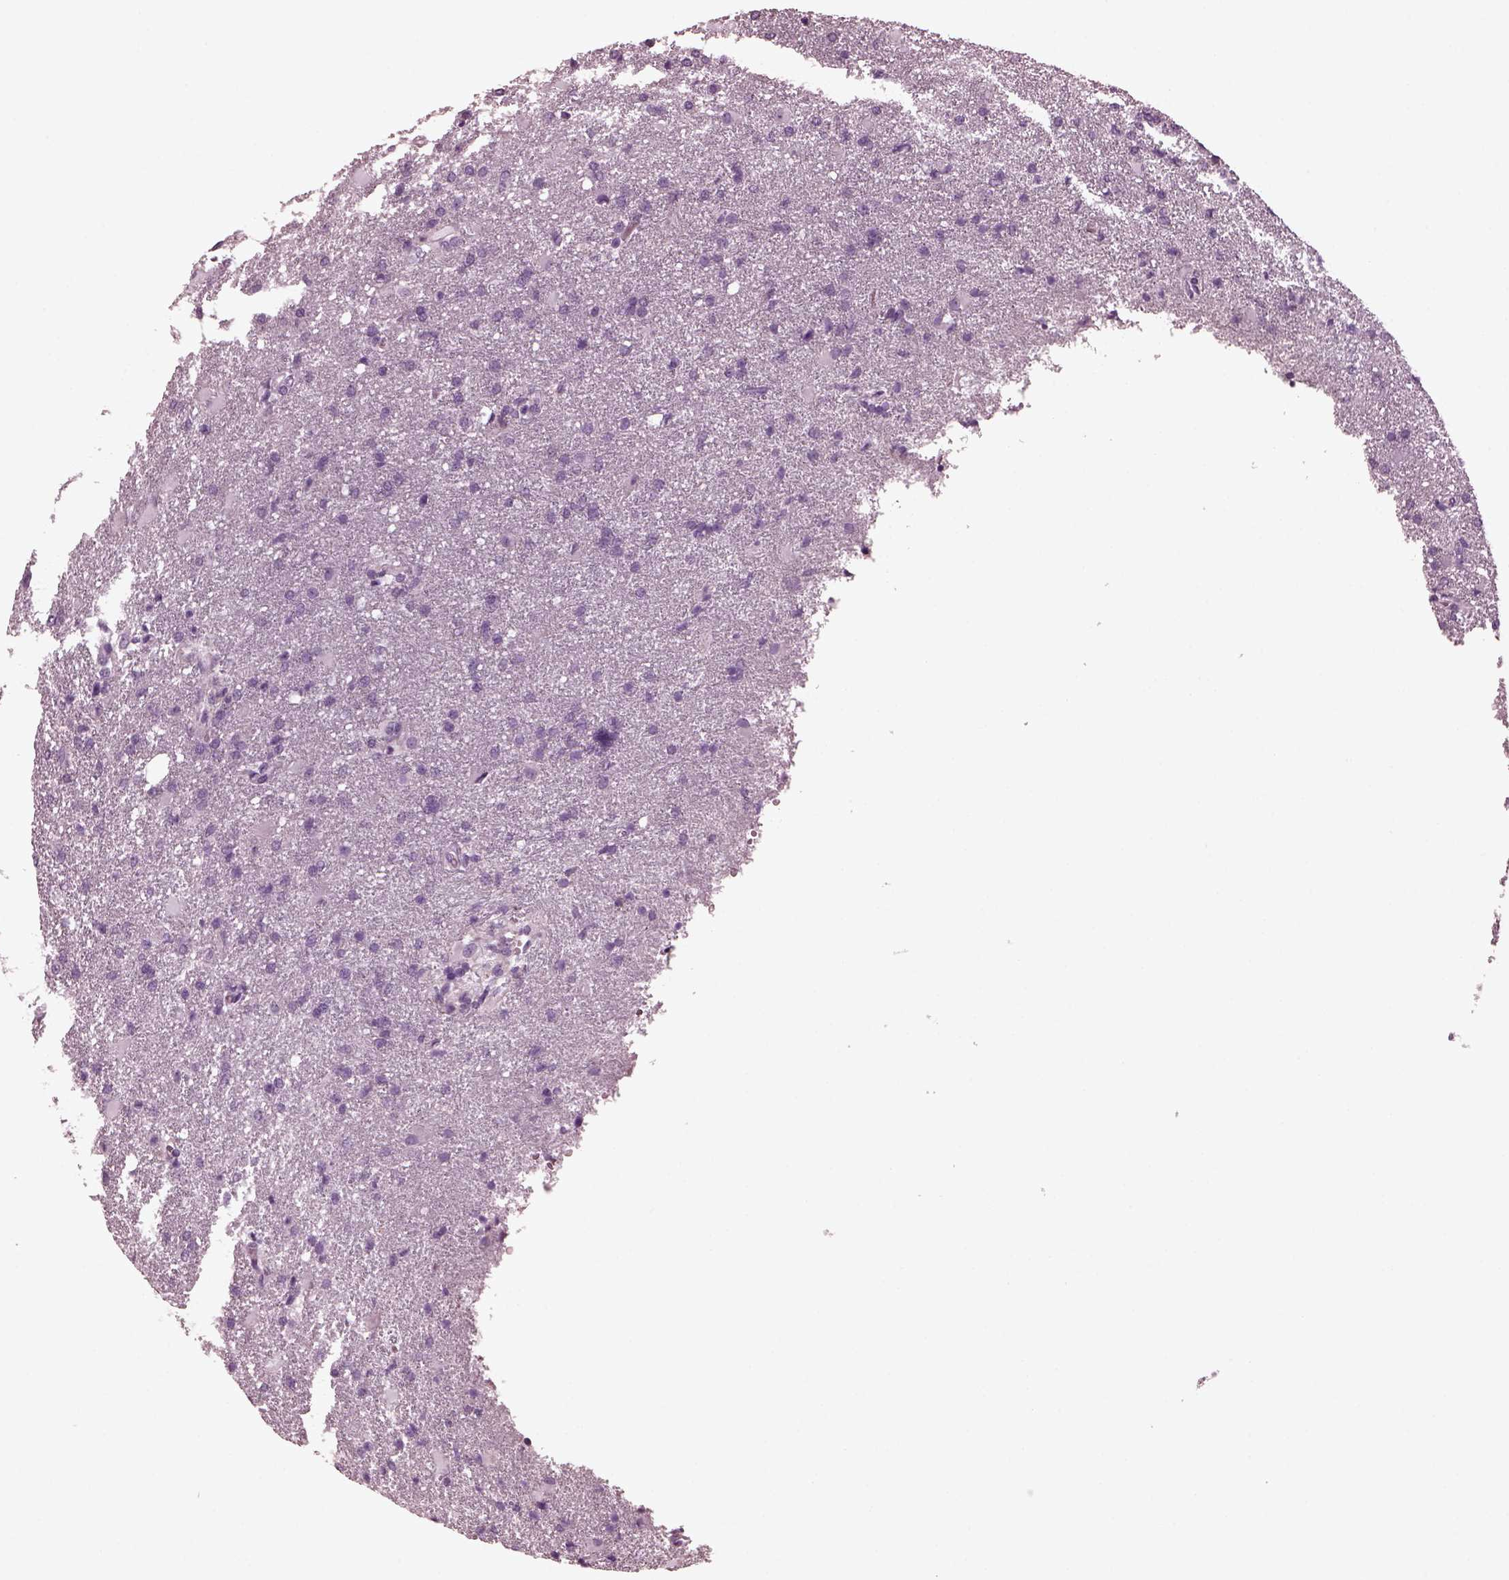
{"staining": {"intensity": "negative", "quantity": "none", "location": "none"}, "tissue": "glioma", "cell_type": "Tumor cells", "image_type": "cancer", "snomed": [{"axis": "morphology", "description": "Glioma, malignant, High grade"}, {"axis": "topography", "description": "Brain"}], "caption": "Tumor cells show no significant positivity in glioma.", "gene": "CGA", "patient": {"sex": "male", "age": 68}}